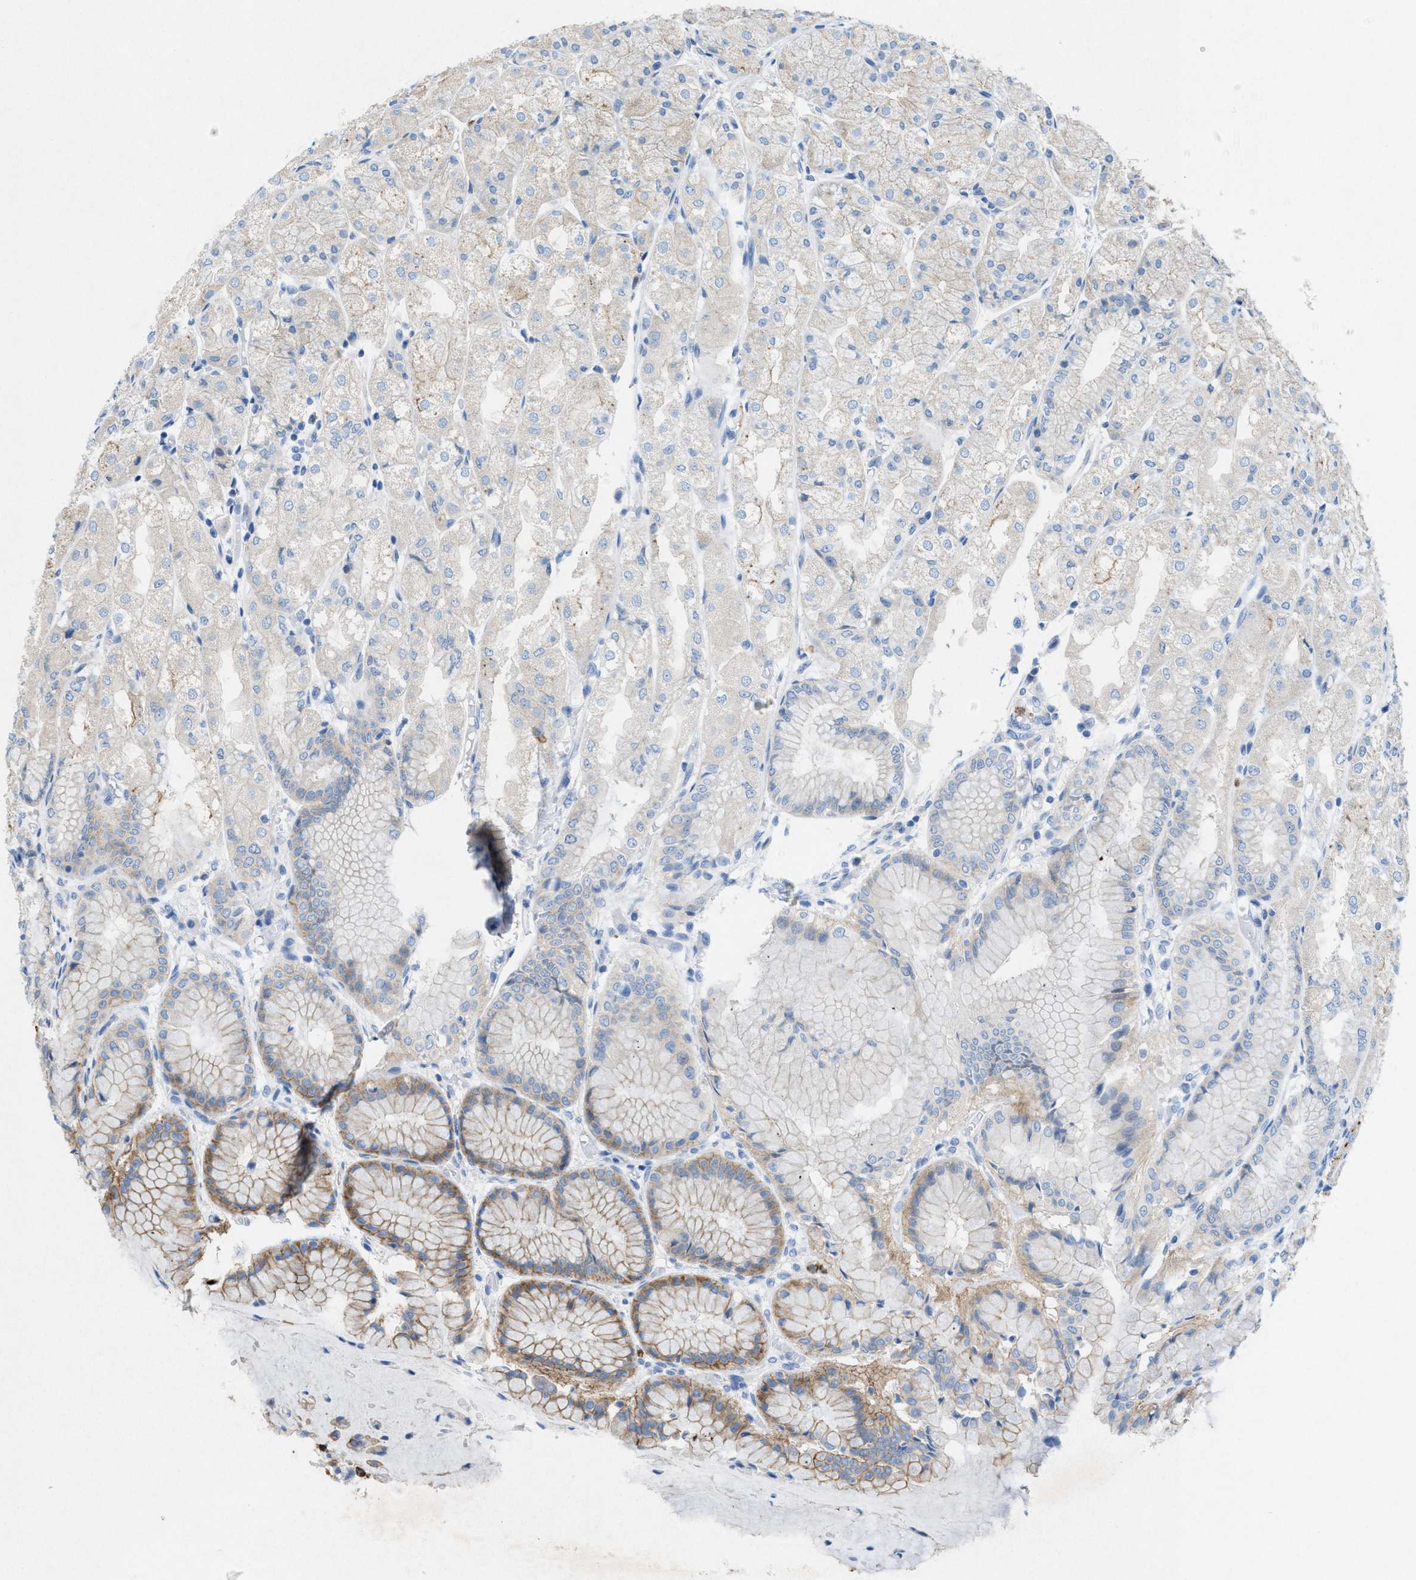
{"staining": {"intensity": "moderate", "quantity": "<25%", "location": "cytoplasmic/membranous"}, "tissue": "stomach", "cell_type": "Glandular cells", "image_type": "normal", "snomed": [{"axis": "morphology", "description": "Normal tissue, NOS"}, {"axis": "topography", "description": "Stomach, upper"}], "caption": "Protein expression analysis of benign stomach shows moderate cytoplasmic/membranous positivity in about <25% of glandular cells. The staining is performed using DAB brown chromogen to label protein expression. The nuclei are counter-stained blue using hematoxylin.", "gene": "CKLF", "patient": {"sex": "male", "age": 72}}